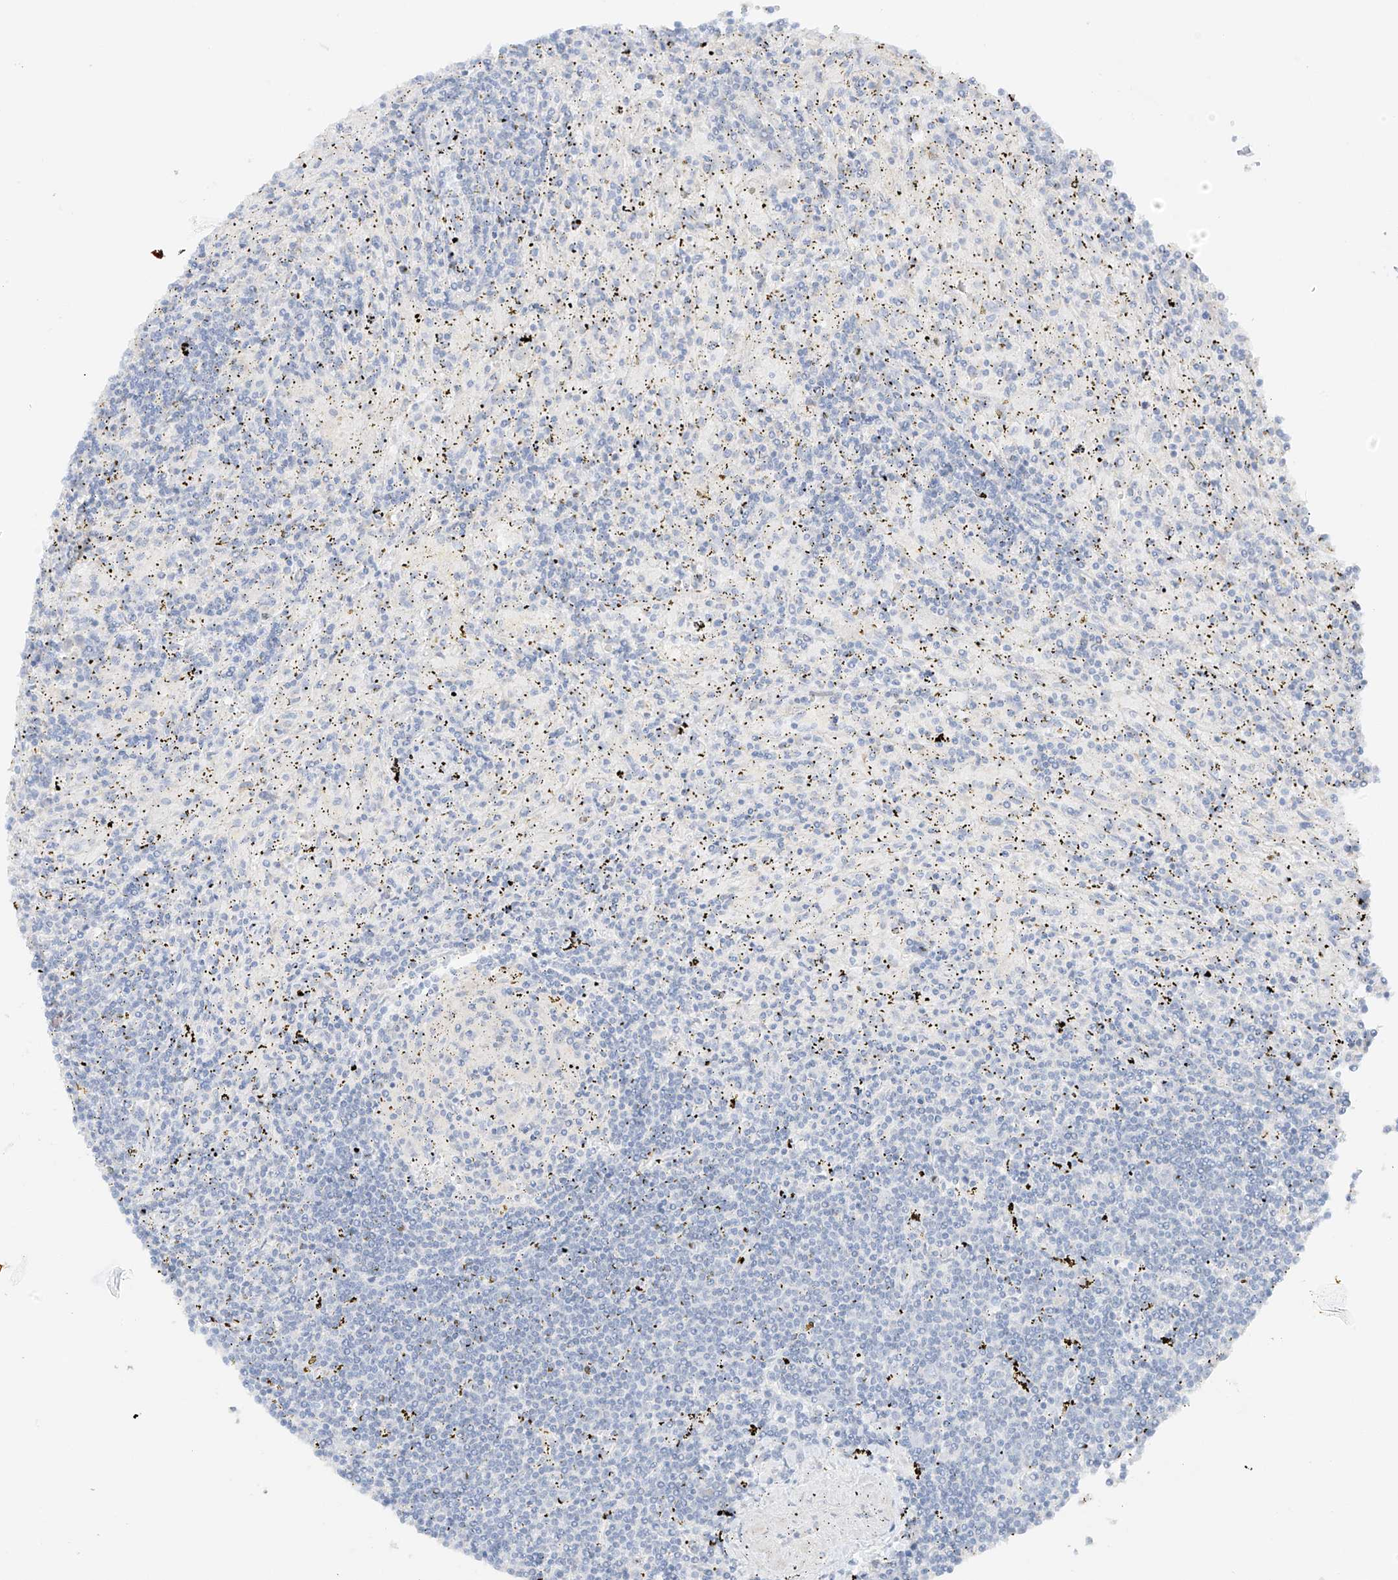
{"staining": {"intensity": "negative", "quantity": "none", "location": "none"}, "tissue": "lymphoma", "cell_type": "Tumor cells", "image_type": "cancer", "snomed": [{"axis": "morphology", "description": "Malignant lymphoma, non-Hodgkin's type, Low grade"}, {"axis": "topography", "description": "Spleen"}], "caption": "The micrograph reveals no significant positivity in tumor cells of low-grade malignant lymphoma, non-Hodgkin's type.", "gene": "ZBTB41", "patient": {"sex": "male", "age": 76}}